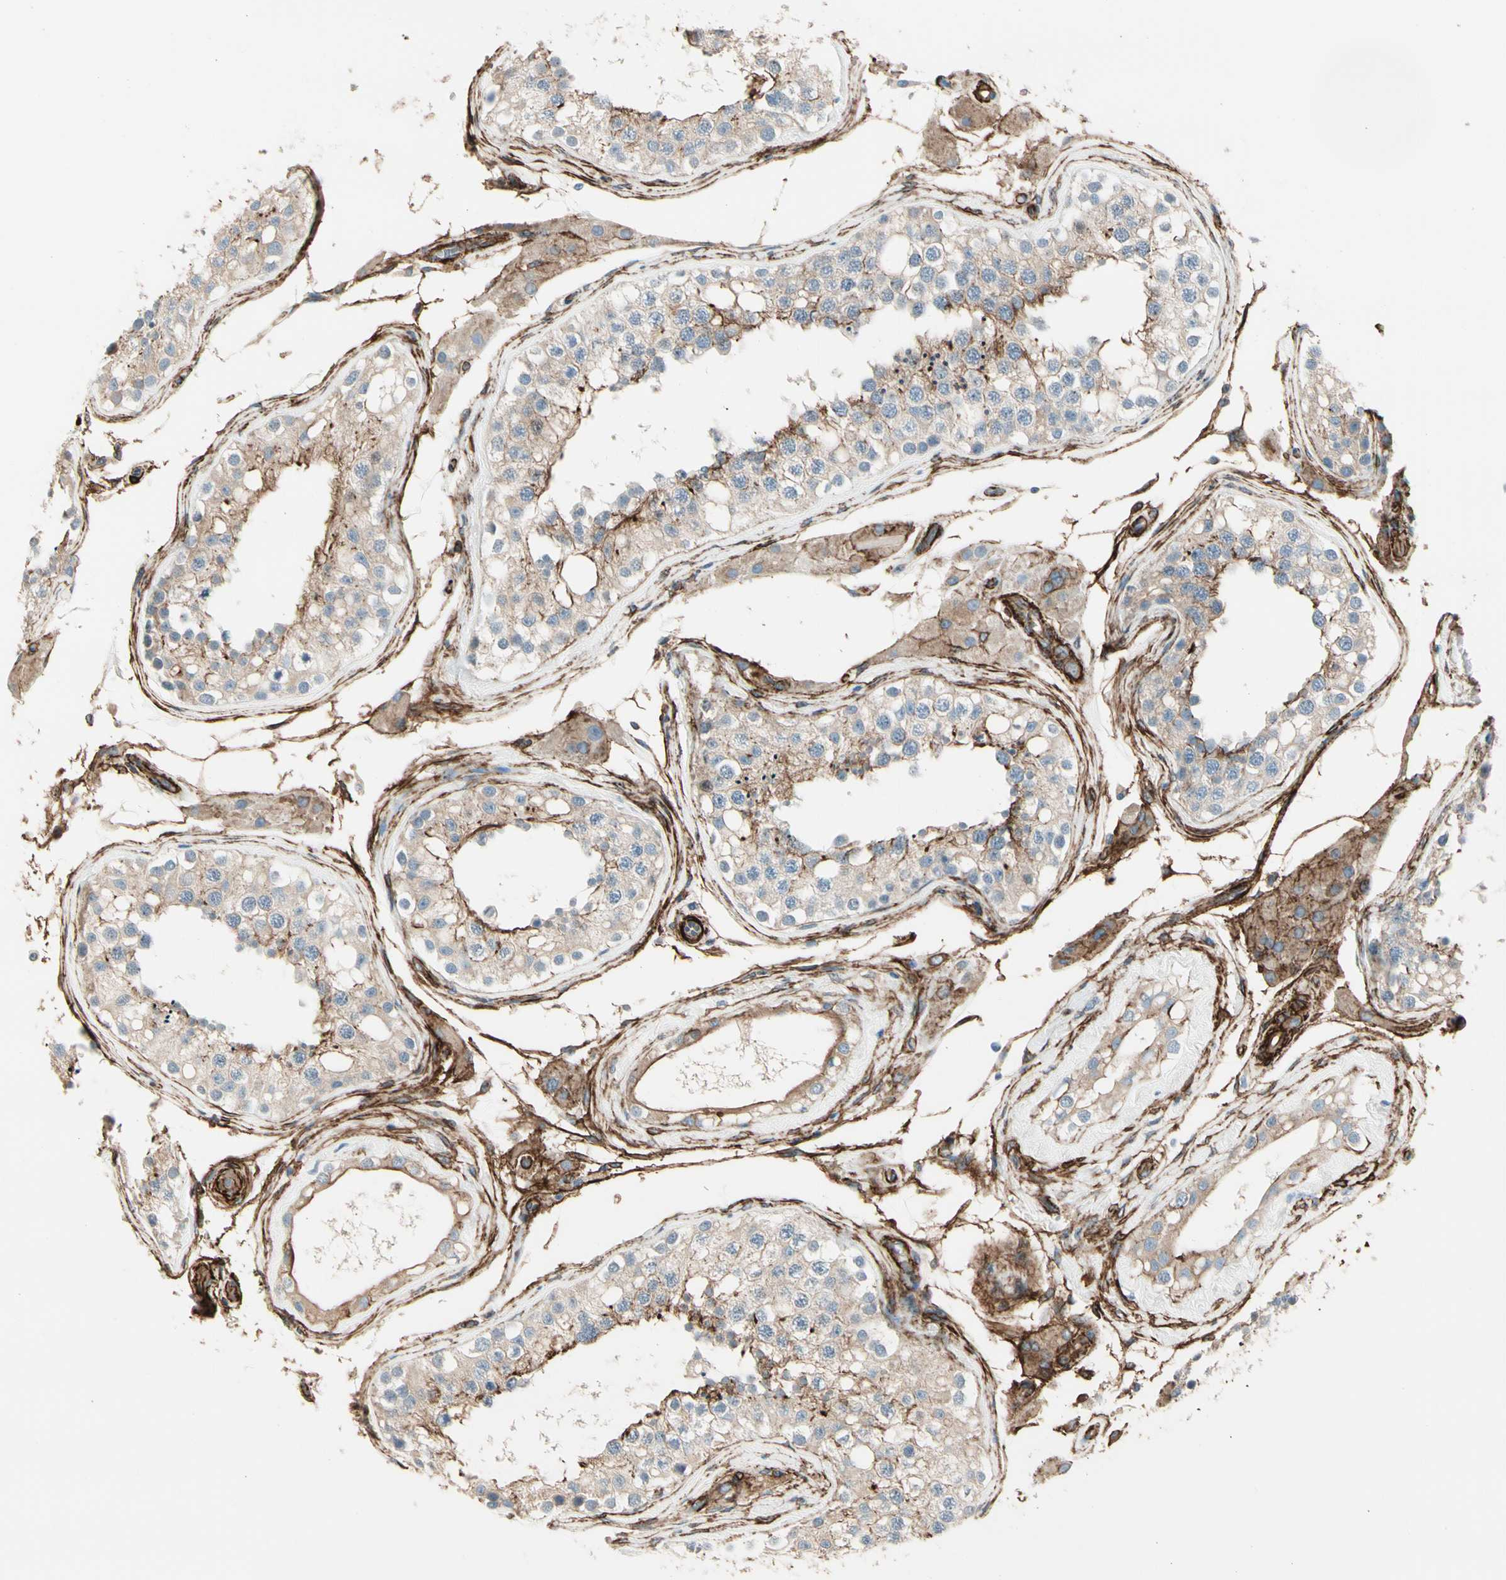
{"staining": {"intensity": "weak", "quantity": "25%-75%", "location": "cytoplasmic/membranous"}, "tissue": "testis", "cell_type": "Cells in seminiferous ducts", "image_type": "normal", "snomed": [{"axis": "morphology", "description": "Normal tissue, NOS"}, {"axis": "topography", "description": "Testis"}], "caption": "A micrograph of testis stained for a protein reveals weak cytoplasmic/membranous brown staining in cells in seminiferous ducts.", "gene": "CALD1", "patient": {"sex": "male", "age": 68}}